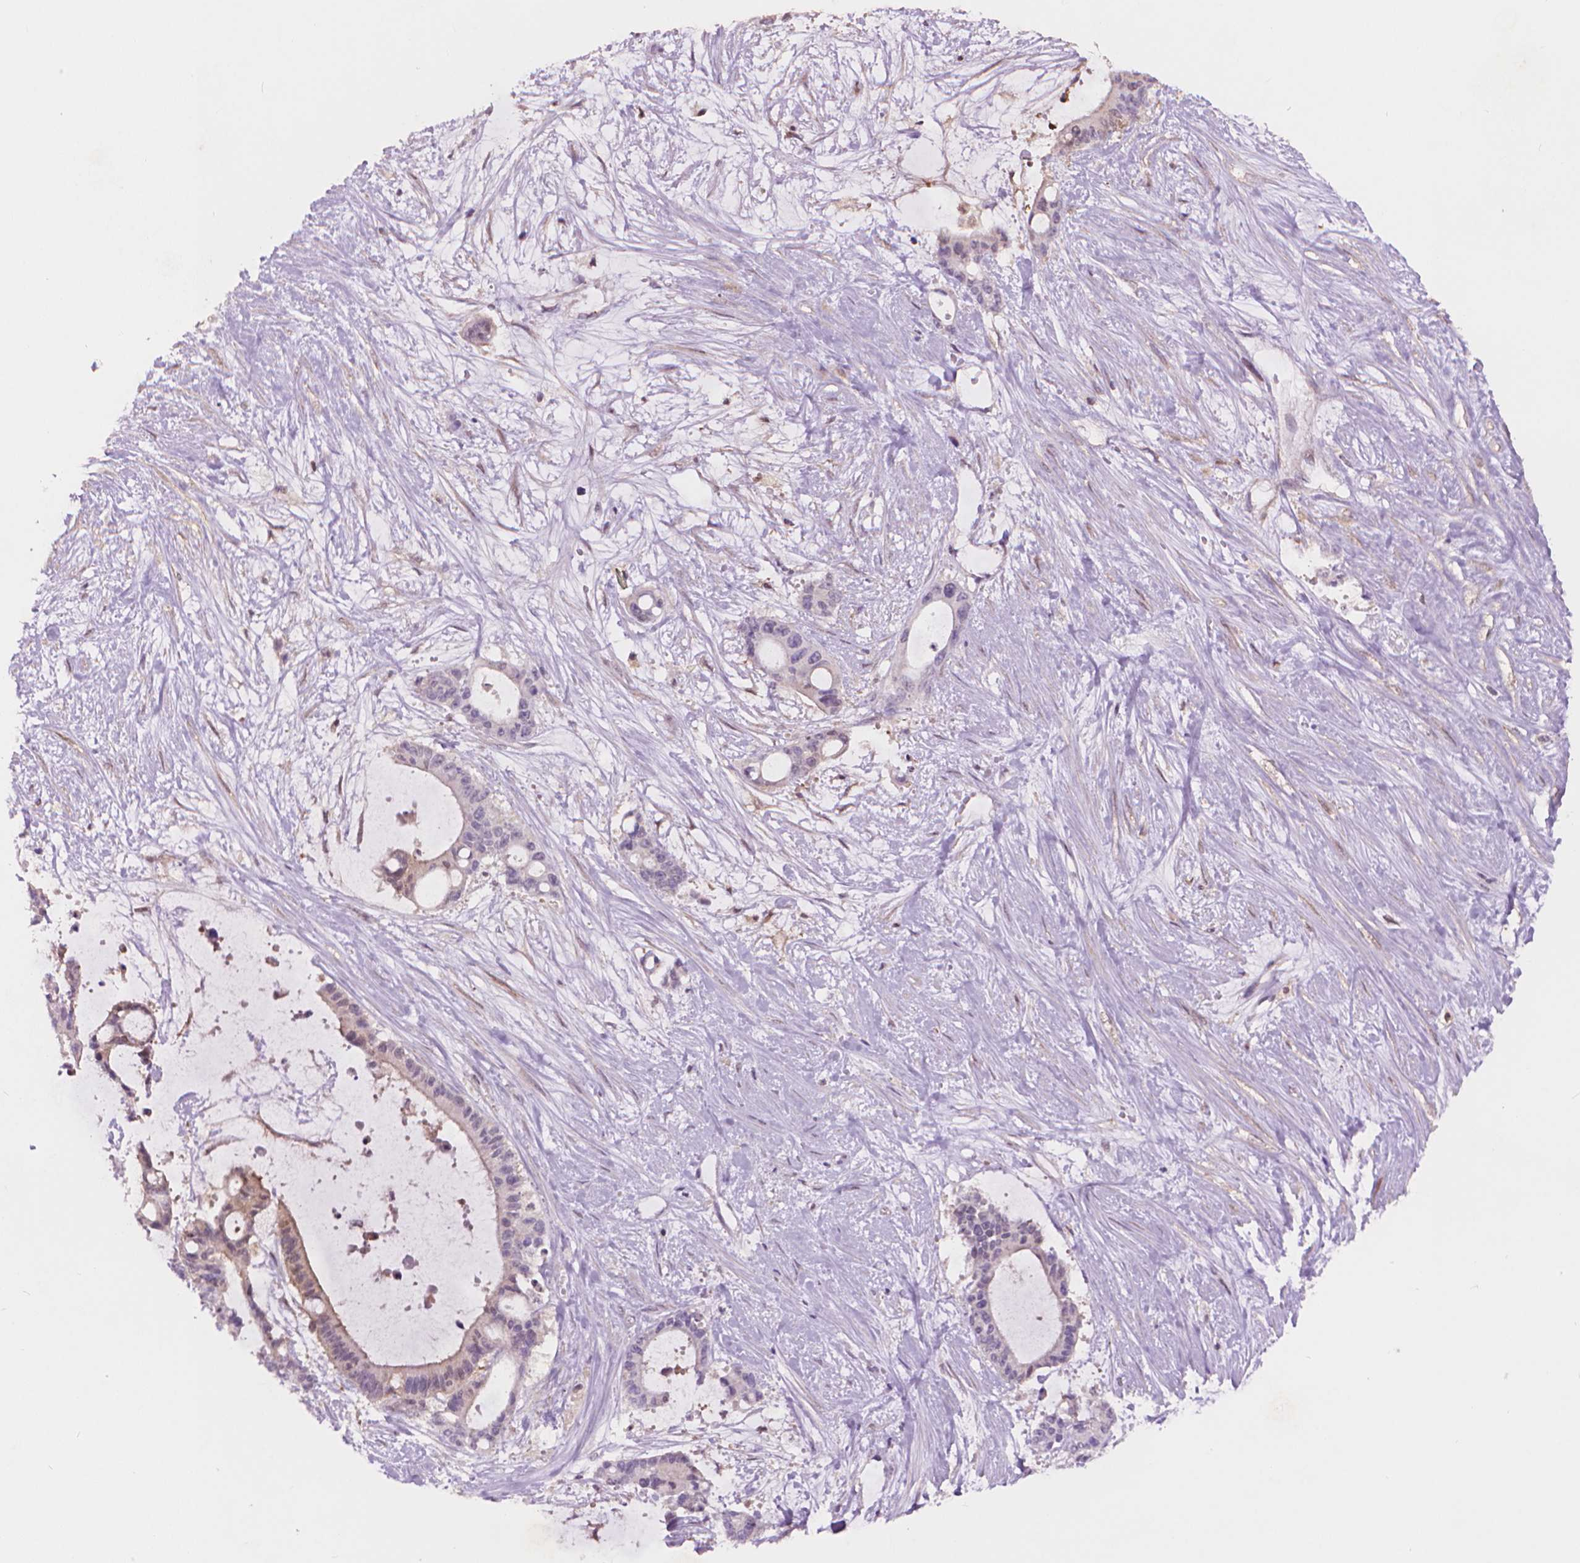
{"staining": {"intensity": "weak", "quantity": "<25%", "location": "cytoplasmic/membranous"}, "tissue": "liver cancer", "cell_type": "Tumor cells", "image_type": "cancer", "snomed": [{"axis": "morphology", "description": "Normal tissue, NOS"}, {"axis": "morphology", "description": "Cholangiocarcinoma"}, {"axis": "topography", "description": "Liver"}, {"axis": "topography", "description": "Peripheral nerve tissue"}], "caption": "Liver cancer (cholangiocarcinoma) was stained to show a protein in brown. There is no significant expression in tumor cells. (DAB immunohistochemistry visualized using brightfield microscopy, high magnification).", "gene": "ENO2", "patient": {"sex": "female", "age": 73}}